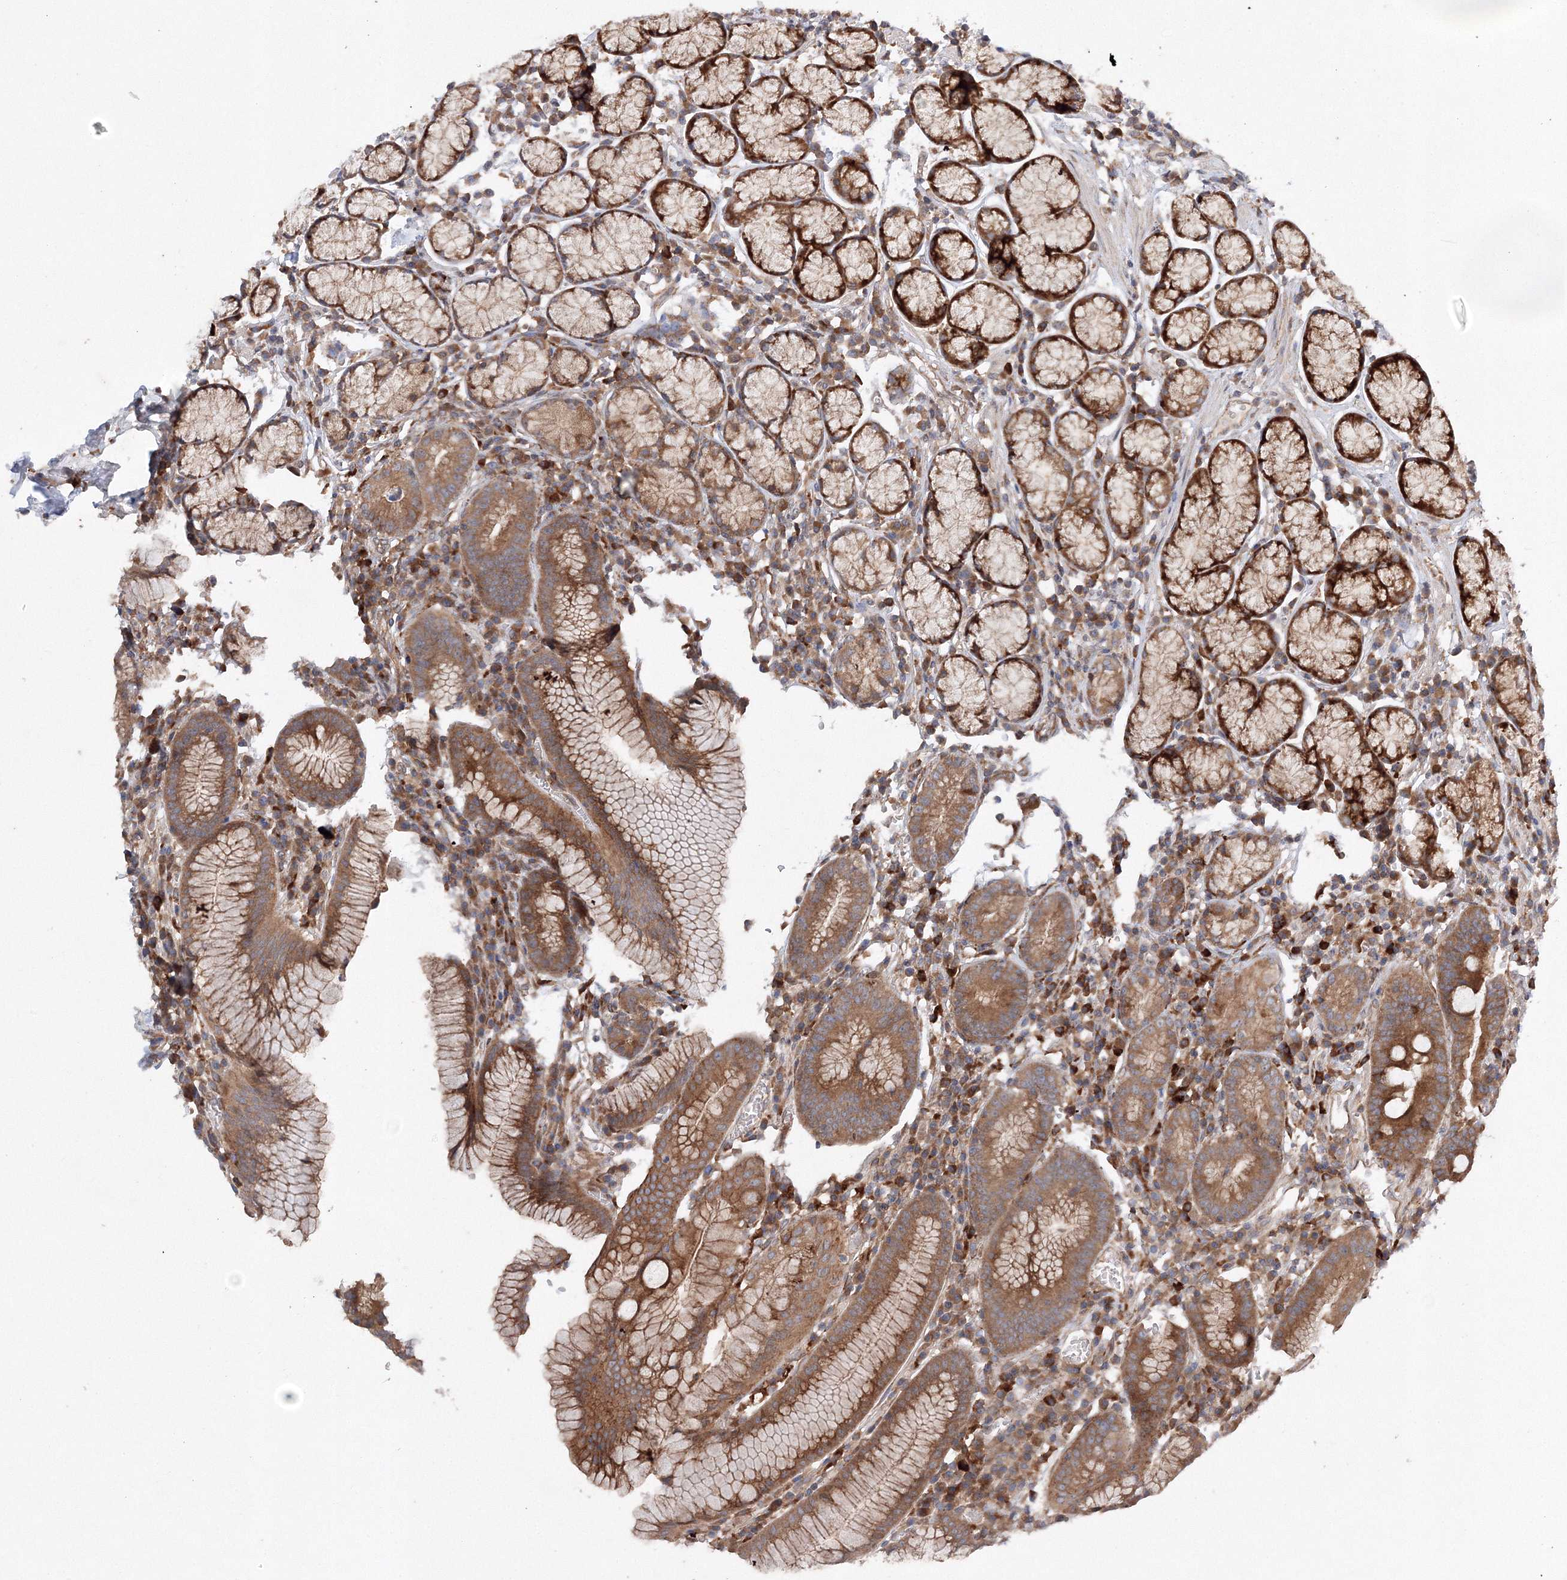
{"staining": {"intensity": "moderate", "quantity": ">75%", "location": "cytoplasmic/membranous"}, "tissue": "stomach", "cell_type": "Glandular cells", "image_type": "normal", "snomed": [{"axis": "morphology", "description": "Normal tissue, NOS"}, {"axis": "topography", "description": "Stomach"}], "caption": "Protein expression analysis of benign stomach reveals moderate cytoplasmic/membranous expression in approximately >75% of glandular cells.", "gene": "SLC36A1", "patient": {"sex": "male", "age": 55}}